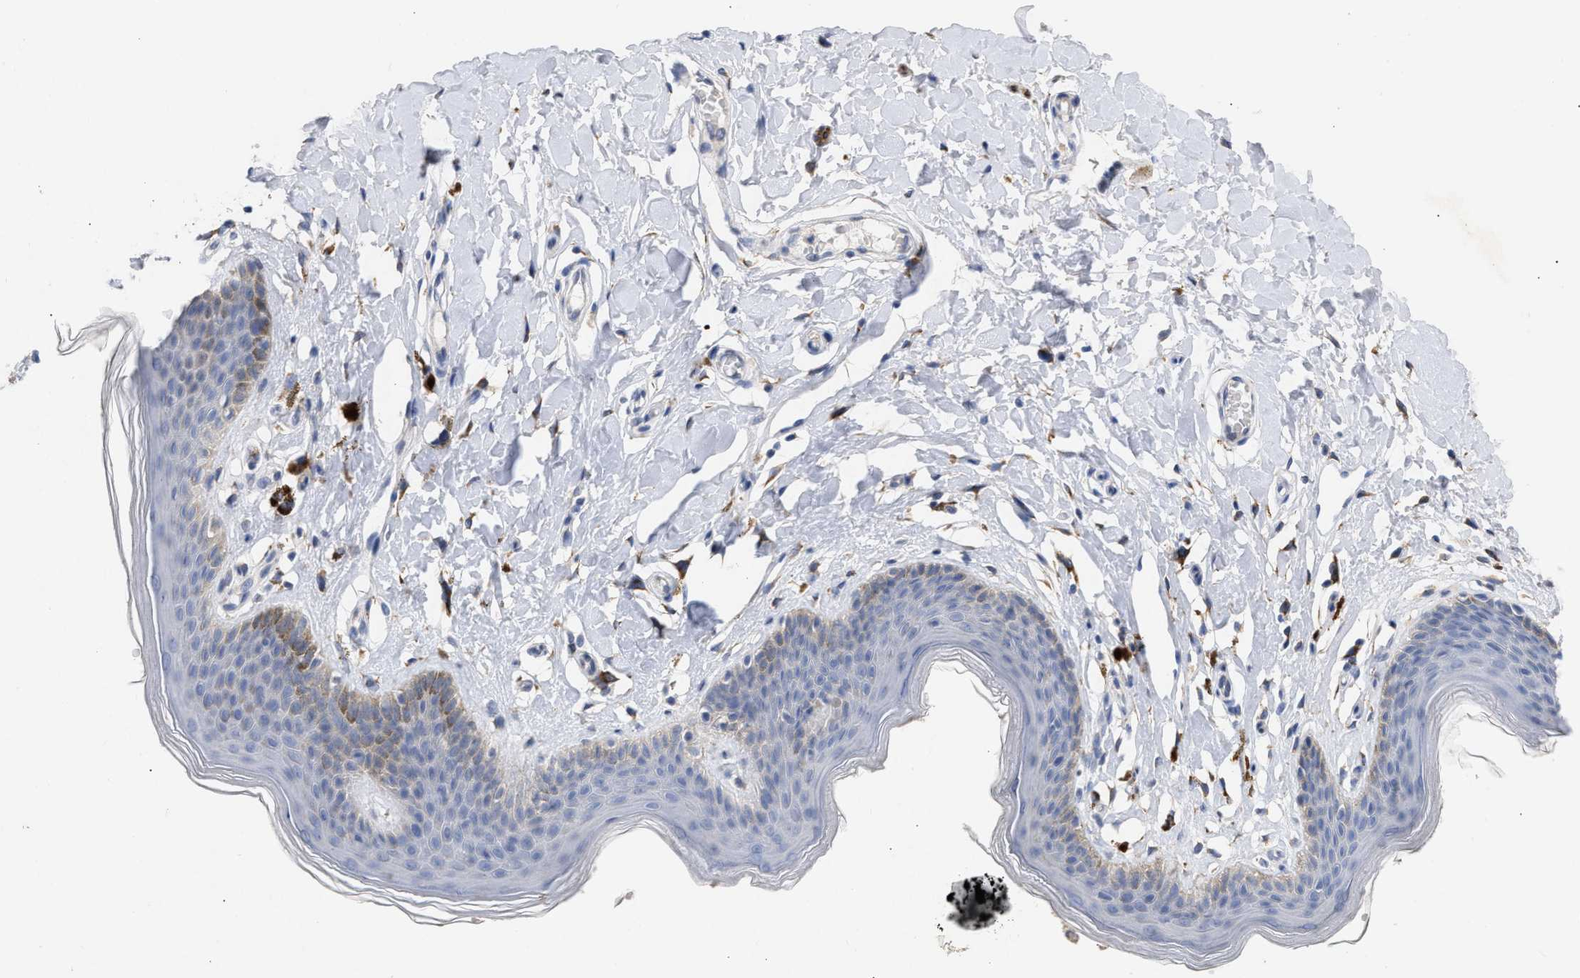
{"staining": {"intensity": "moderate", "quantity": "<25%", "location": "cytoplasmic/membranous"}, "tissue": "skin", "cell_type": "Epidermal cells", "image_type": "normal", "snomed": [{"axis": "morphology", "description": "Normal tissue, NOS"}, {"axis": "topography", "description": "Vulva"}], "caption": "Epidermal cells demonstrate moderate cytoplasmic/membranous expression in about <25% of cells in unremarkable skin. (DAB IHC, brown staining for protein, blue staining for nuclei).", "gene": "SELENOM", "patient": {"sex": "female", "age": 66}}